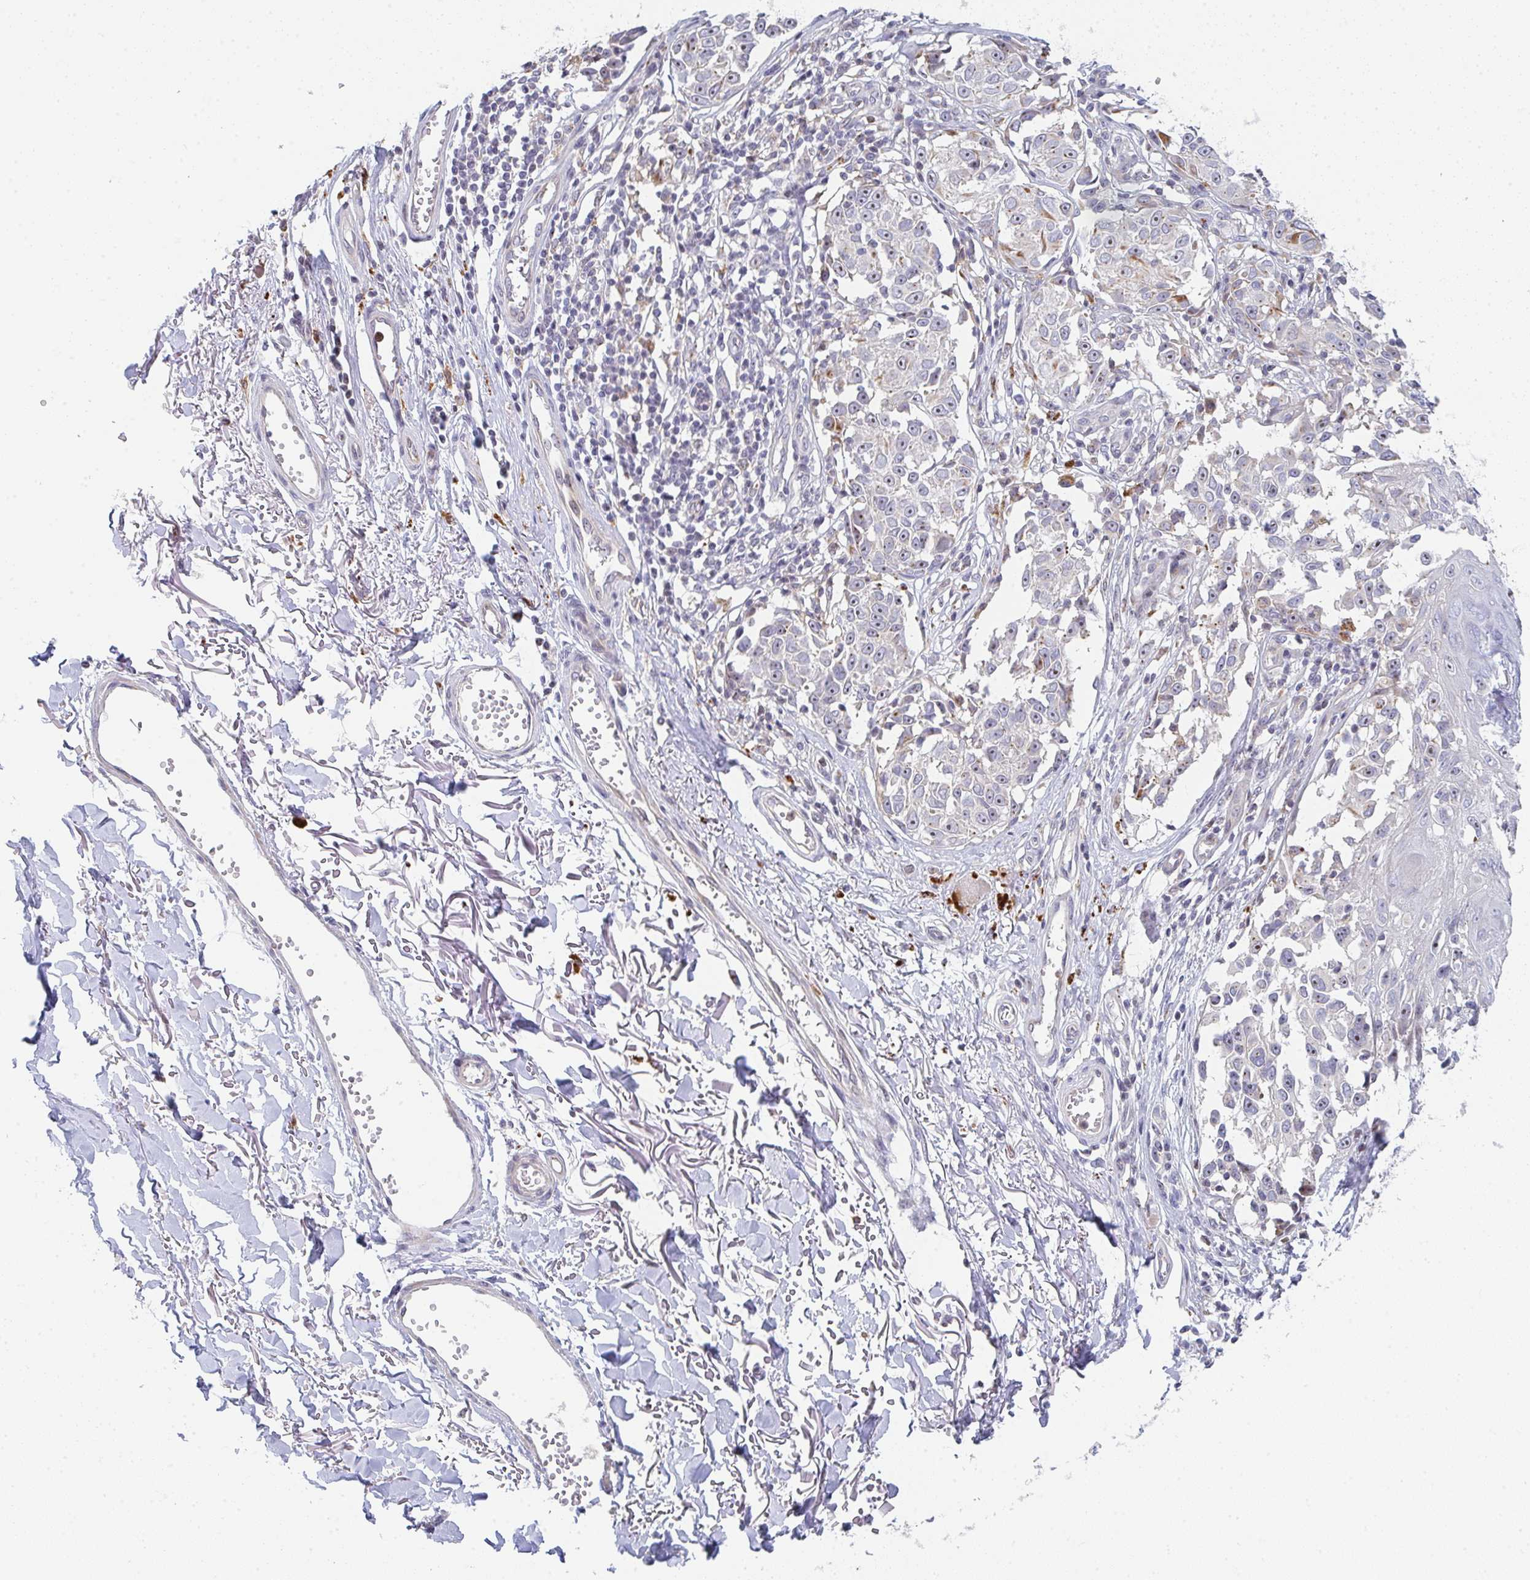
{"staining": {"intensity": "moderate", "quantity": "25%-75%", "location": "cytoplasmic/membranous,nuclear"}, "tissue": "melanoma", "cell_type": "Tumor cells", "image_type": "cancer", "snomed": [{"axis": "morphology", "description": "Malignant melanoma, NOS"}, {"axis": "topography", "description": "Skin"}], "caption": "Protein positivity by immunohistochemistry demonstrates moderate cytoplasmic/membranous and nuclear staining in about 25%-75% of tumor cells in melanoma.", "gene": "KLHL33", "patient": {"sex": "male", "age": 73}}